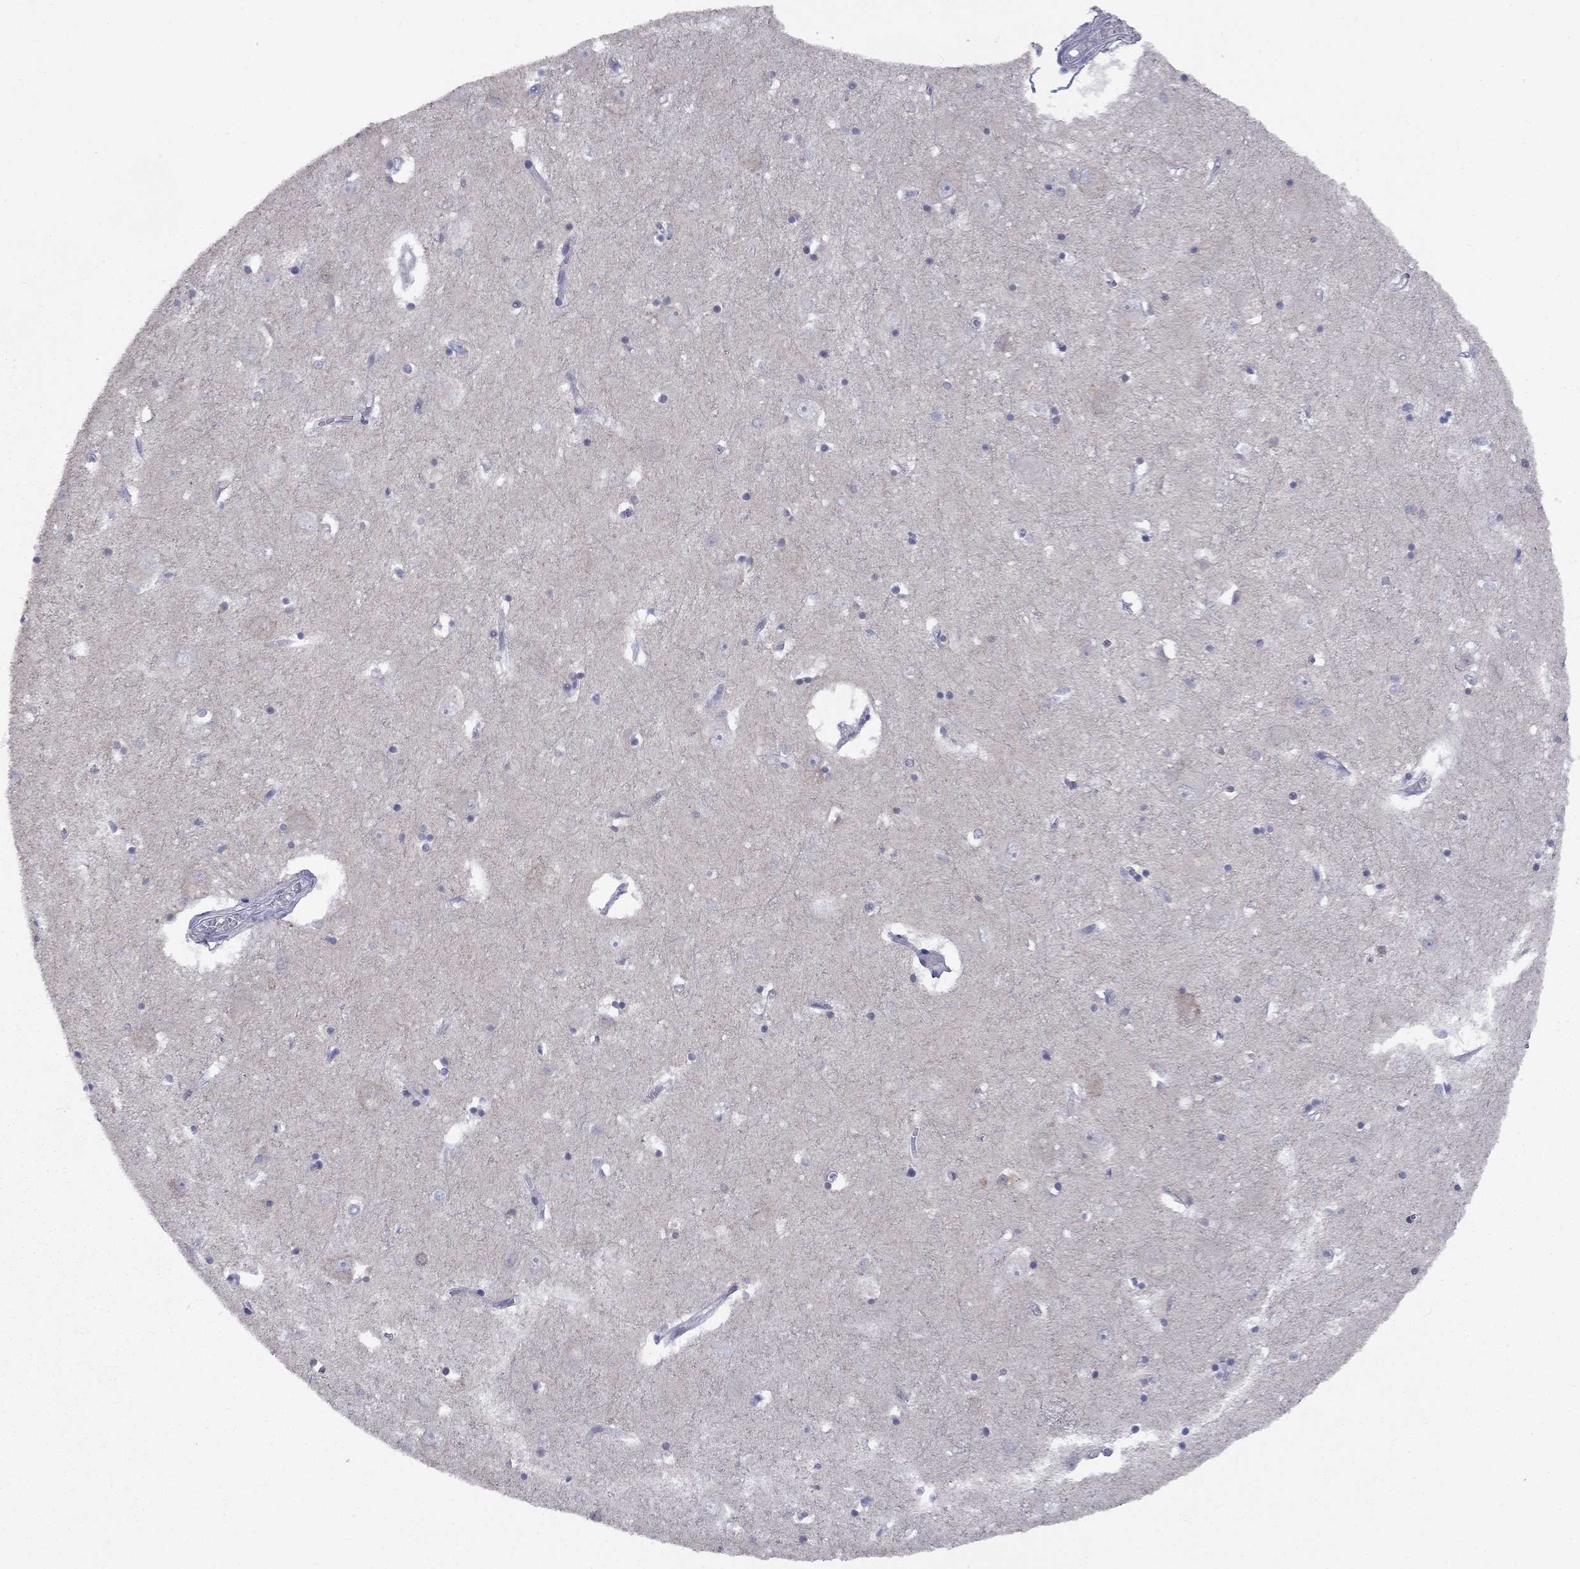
{"staining": {"intensity": "negative", "quantity": "none", "location": "none"}, "tissue": "caudate", "cell_type": "Glial cells", "image_type": "normal", "snomed": [{"axis": "morphology", "description": "Normal tissue, NOS"}, {"axis": "topography", "description": "Lateral ventricle wall"}], "caption": "IHC of unremarkable human caudate displays no positivity in glial cells.", "gene": "CACNA1A", "patient": {"sex": "male", "age": 54}}